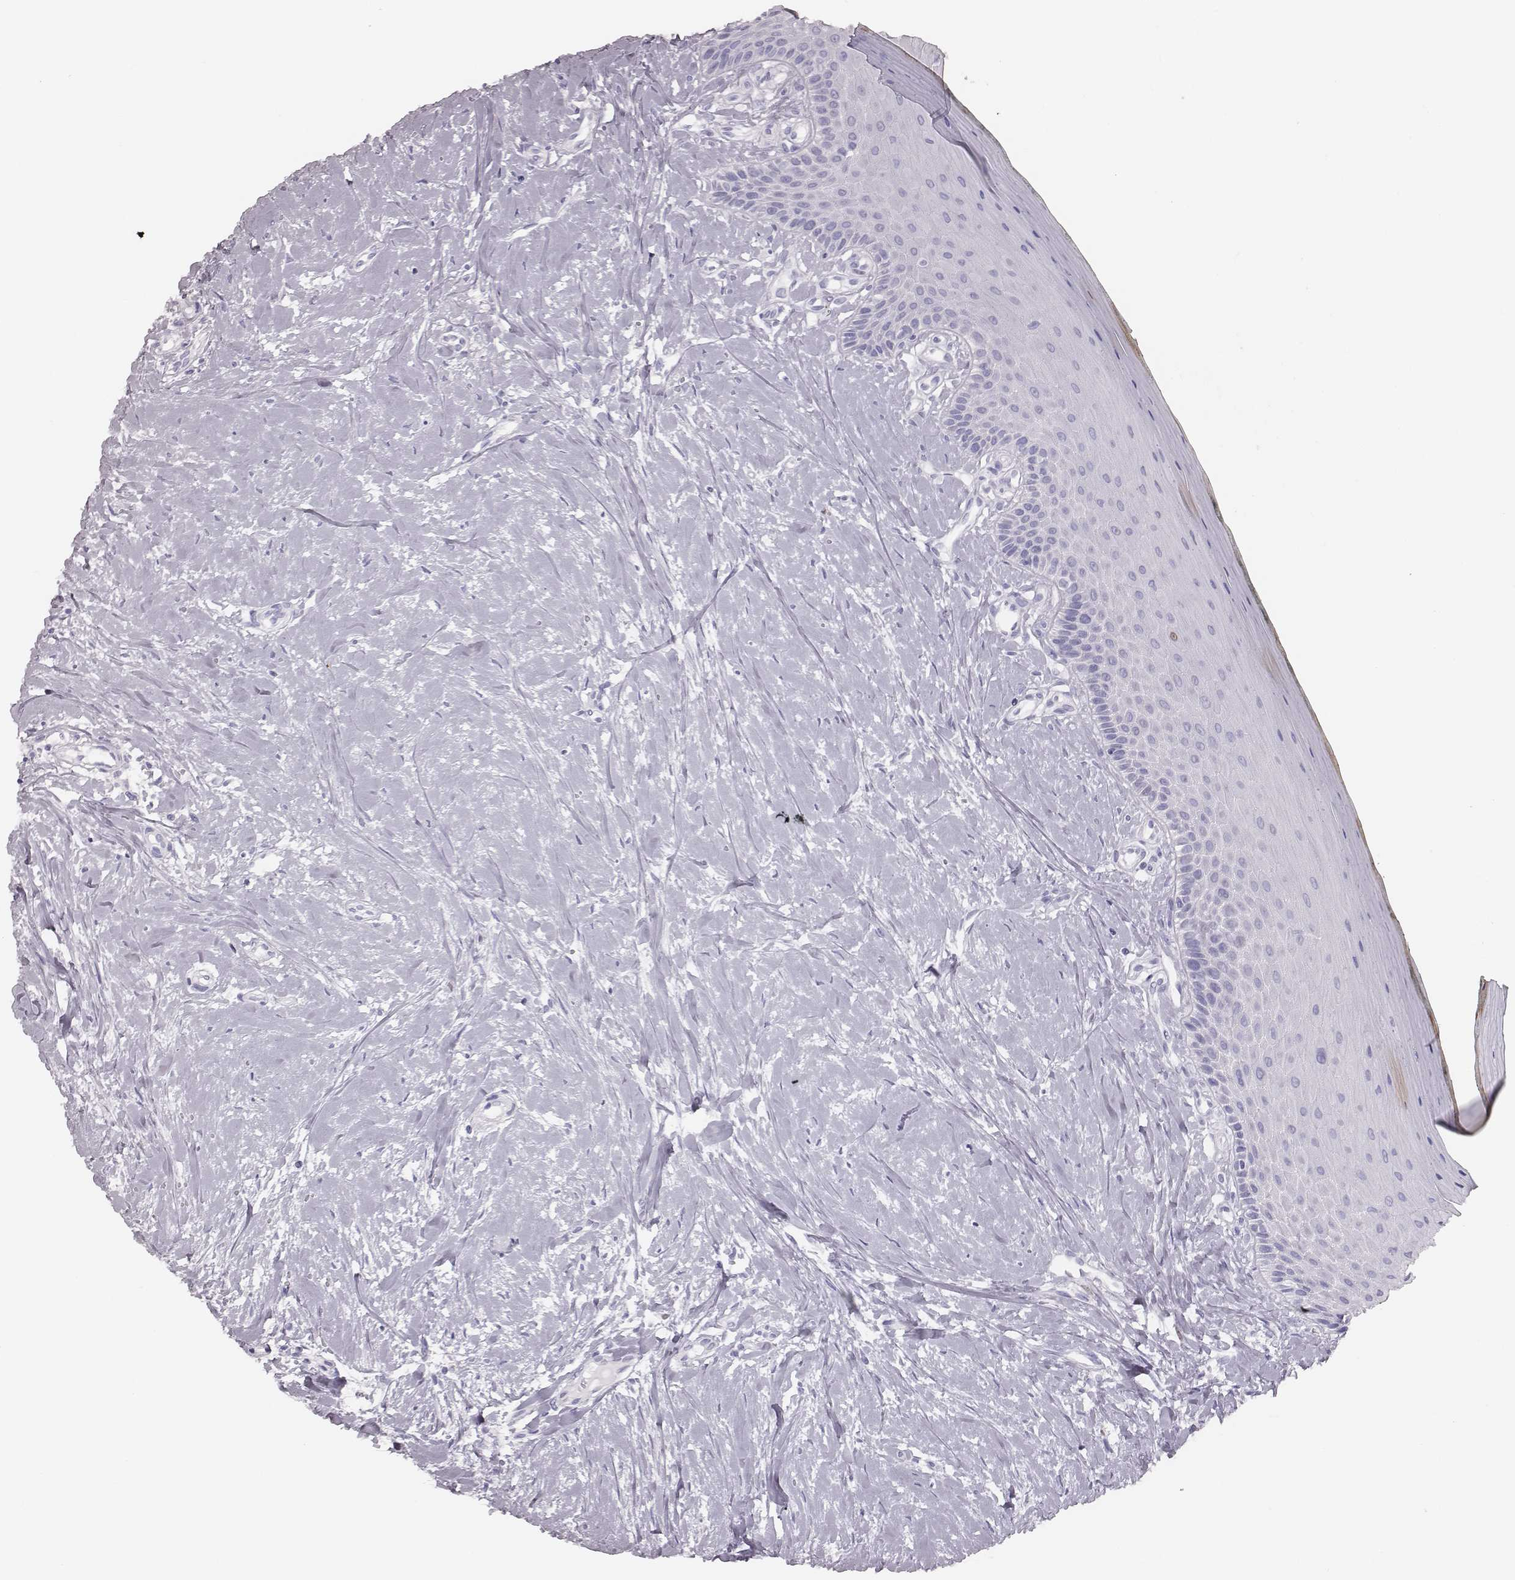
{"staining": {"intensity": "negative", "quantity": "none", "location": "none"}, "tissue": "oral mucosa", "cell_type": "Squamous epithelial cells", "image_type": "normal", "snomed": [{"axis": "morphology", "description": "Normal tissue, NOS"}, {"axis": "topography", "description": "Oral tissue"}], "caption": "IHC micrograph of unremarkable oral mucosa: human oral mucosa stained with DAB (3,3'-diaminobenzidine) displays no significant protein positivity in squamous epithelial cells.", "gene": "H1", "patient": {"sex": "female", "age": 43}}